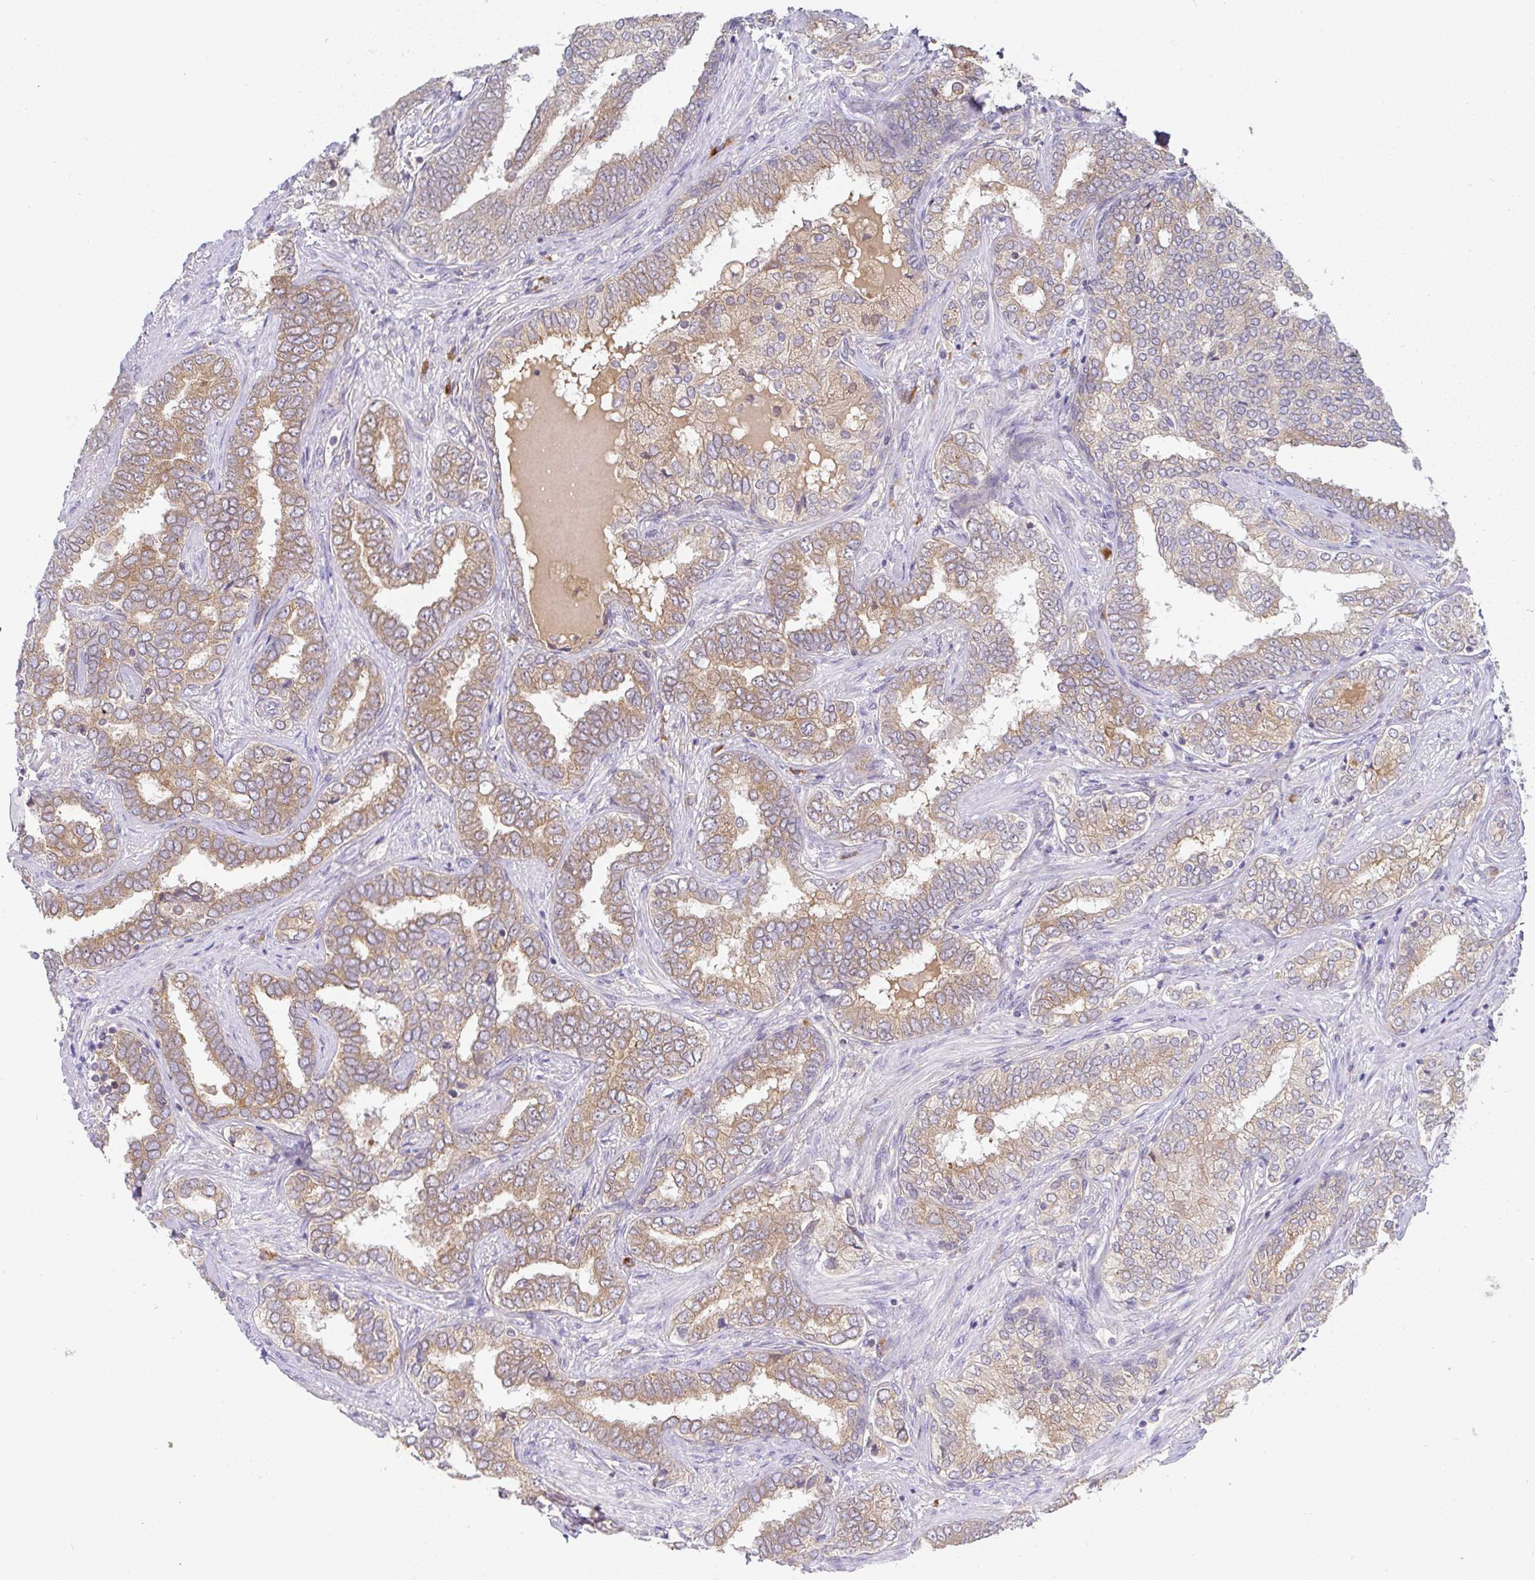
{"staining": {"intensity": "moderate", "quantity": ">75%", "location": "cytoplasmic/membranous"}, "tissue": "prostate cancer", "cell_type": "Tumor cells", "image_type": "cancer", "snomed": [{"axis": "morphology", "description": "Adenocarcinoma, High grade"}, {"axis": "topography", "description": "Prostate"}], "caption": "Immunohistochemistry (IHC) of human prostate cancer (high-grade adenocarcinoma) reveals medium levels of moderate cytoplasmic/membranous positivity in approximately >75% of tumor cells.", "gene": "DERL2", "patient": {"sex": "male", "age": 72}}